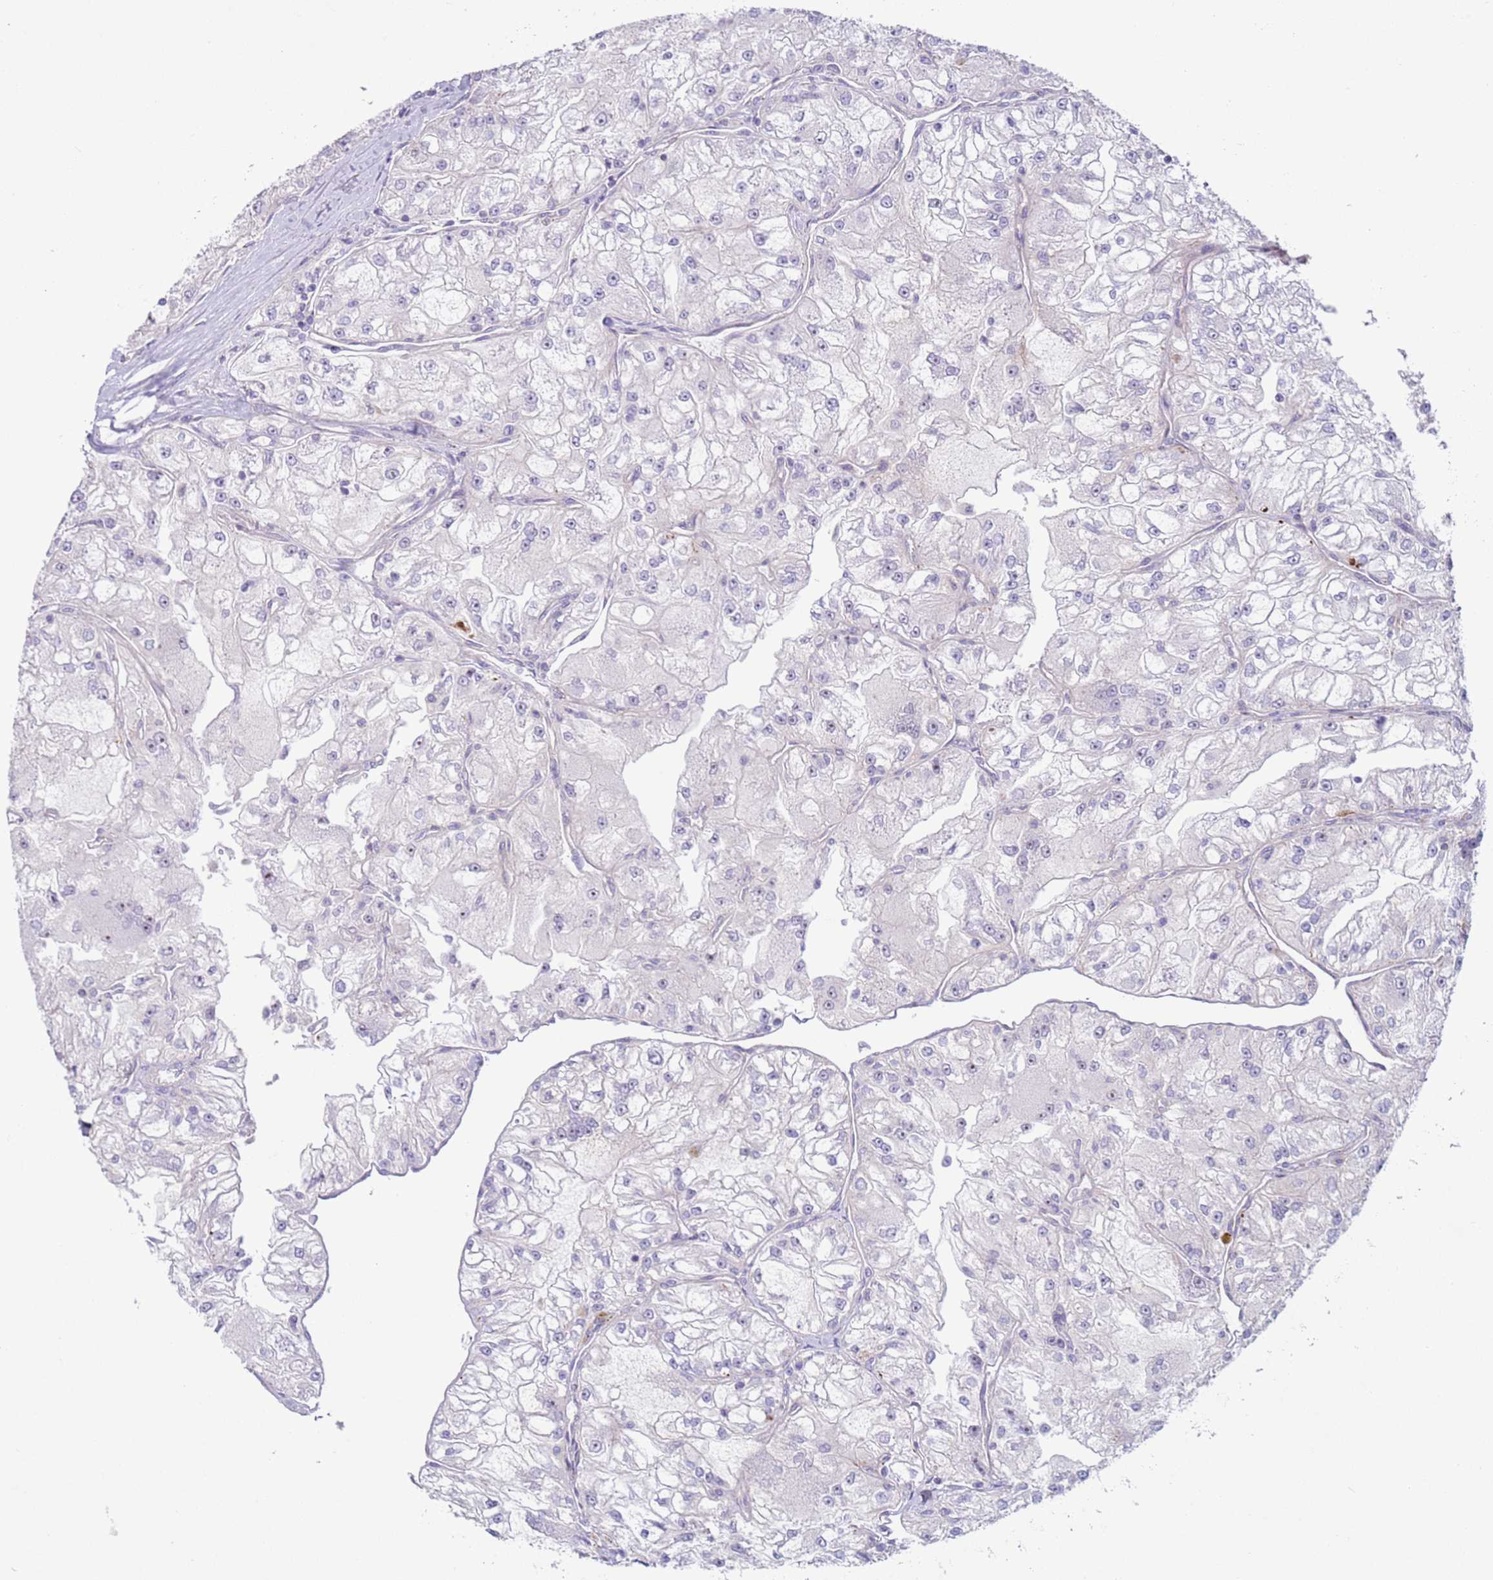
{"staining": {"intensity": "negative", "quantity": "none", "location": "none"}, "tissue": "renal cancer", "cell_type": "Tumor cells", "image_type": "cancer", "snomed": [{"axis": "morphology", "description": "Adenocarcinoma, NOS"}, {"axis": "topography", "description": "Kidney"}], "caption": "Protein analysis of renal cancer demonstrates no significant expression in tumor cells. Nuclei are stained in blue.", "gene": "HEATR1", "patient": {"sex": "female", "age": 72}}